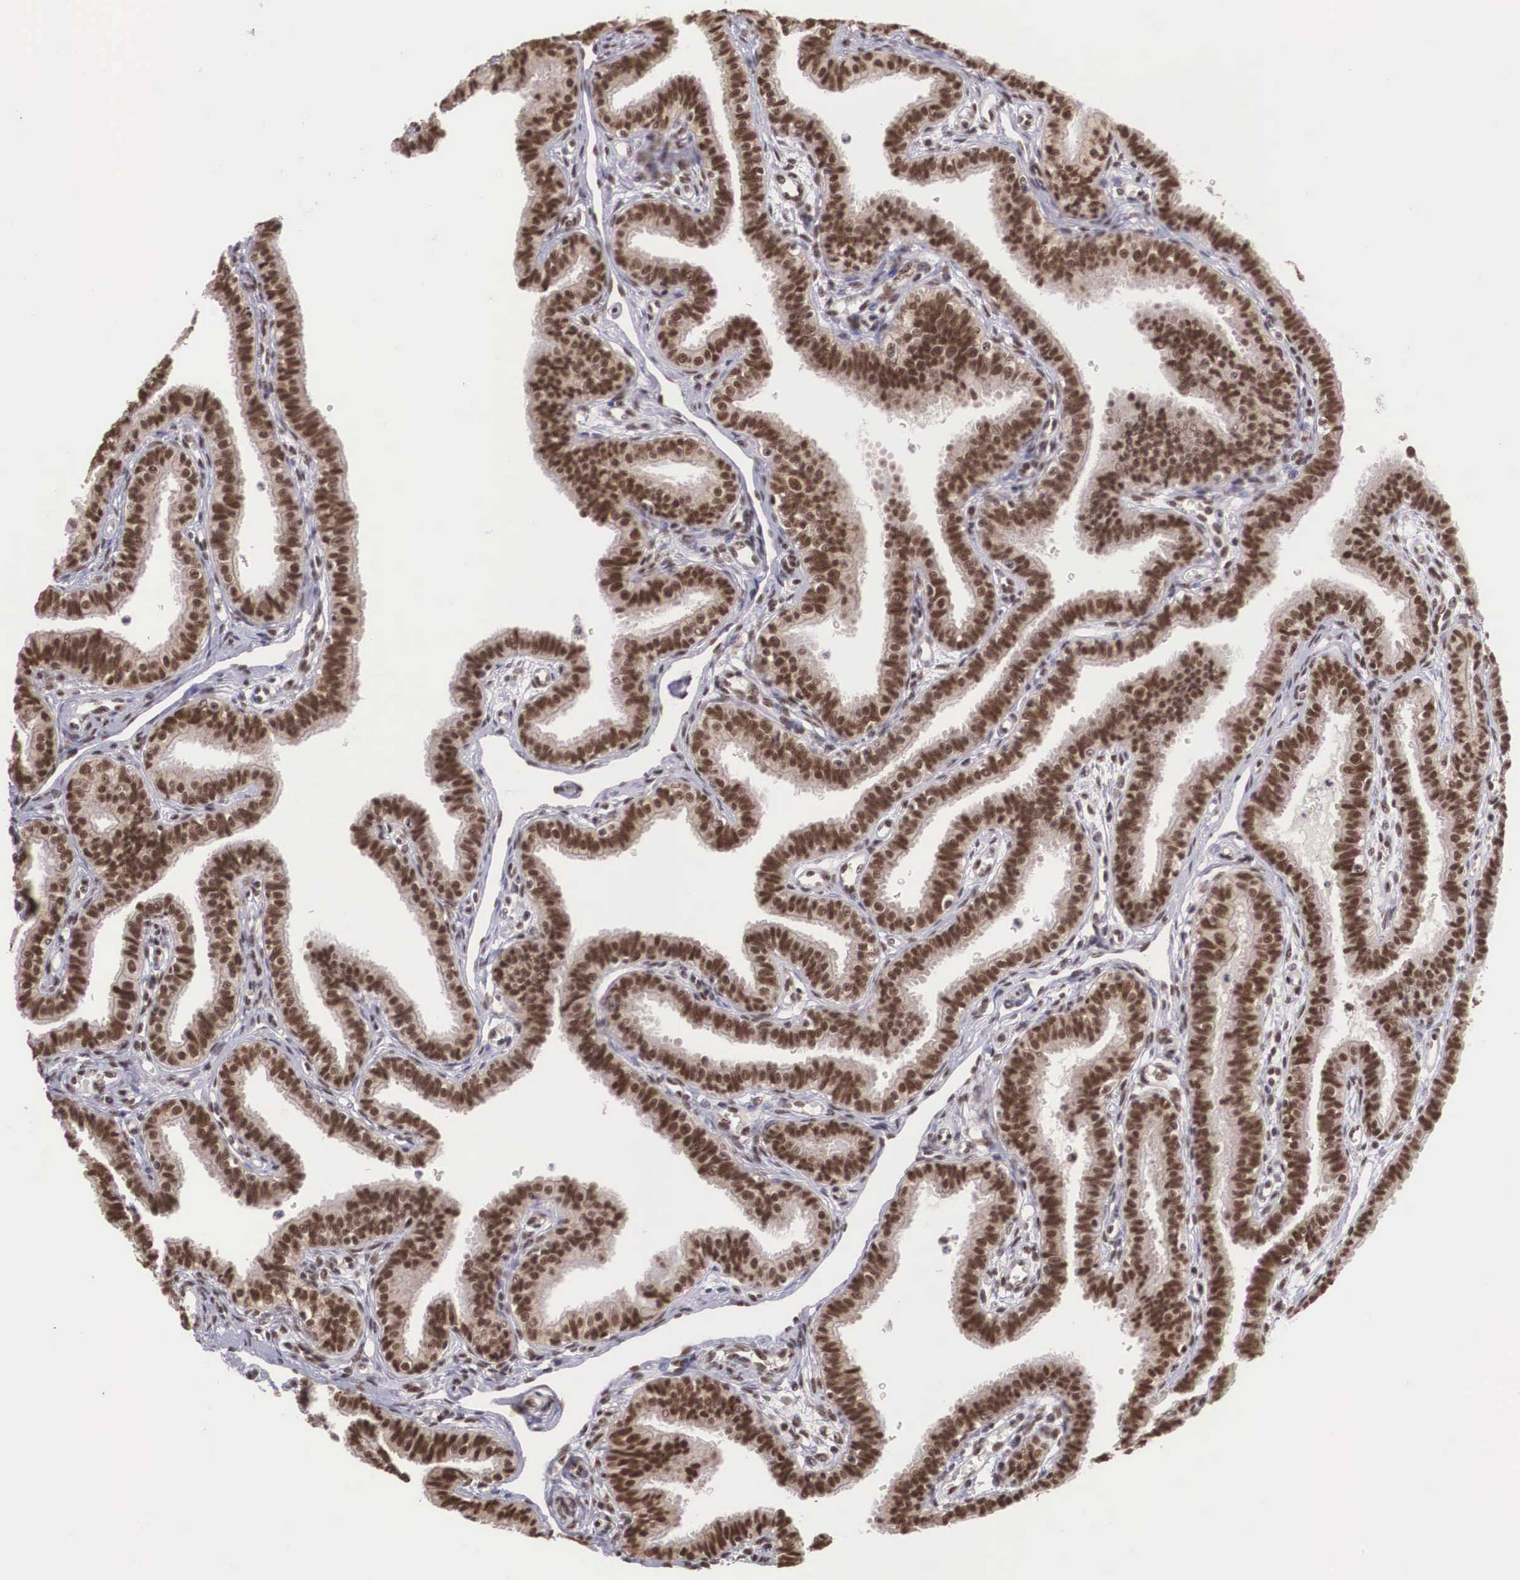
{"staining": {"intensity": "strong", "quantity": ">75%", "location": "cytoplasmic/membranous,nuclear"}, "tissue": "fallopian tube", "cell_type": "Glandular cells", "image_type": "normal", "snomed": [{"axis": "morphology", "description": "Normal tissue, NOS"}, {"axis": "topography", "description": "Fallopian tube"}], "caption": "A high-resolution micrograph shows IHC staining of unremarkable fallopian tube, which displays strong cytoplasmic/membranous,nuclear positivity in about >75% of glandular cells. Using DAB (3,3'-diaminobenzidine) (brown) and hematoxylin (blue) stains, captured at high magnification using brightfield microscopy.", "gene": "POLR2F", "patient": {"sex": "female", "age": 32}}